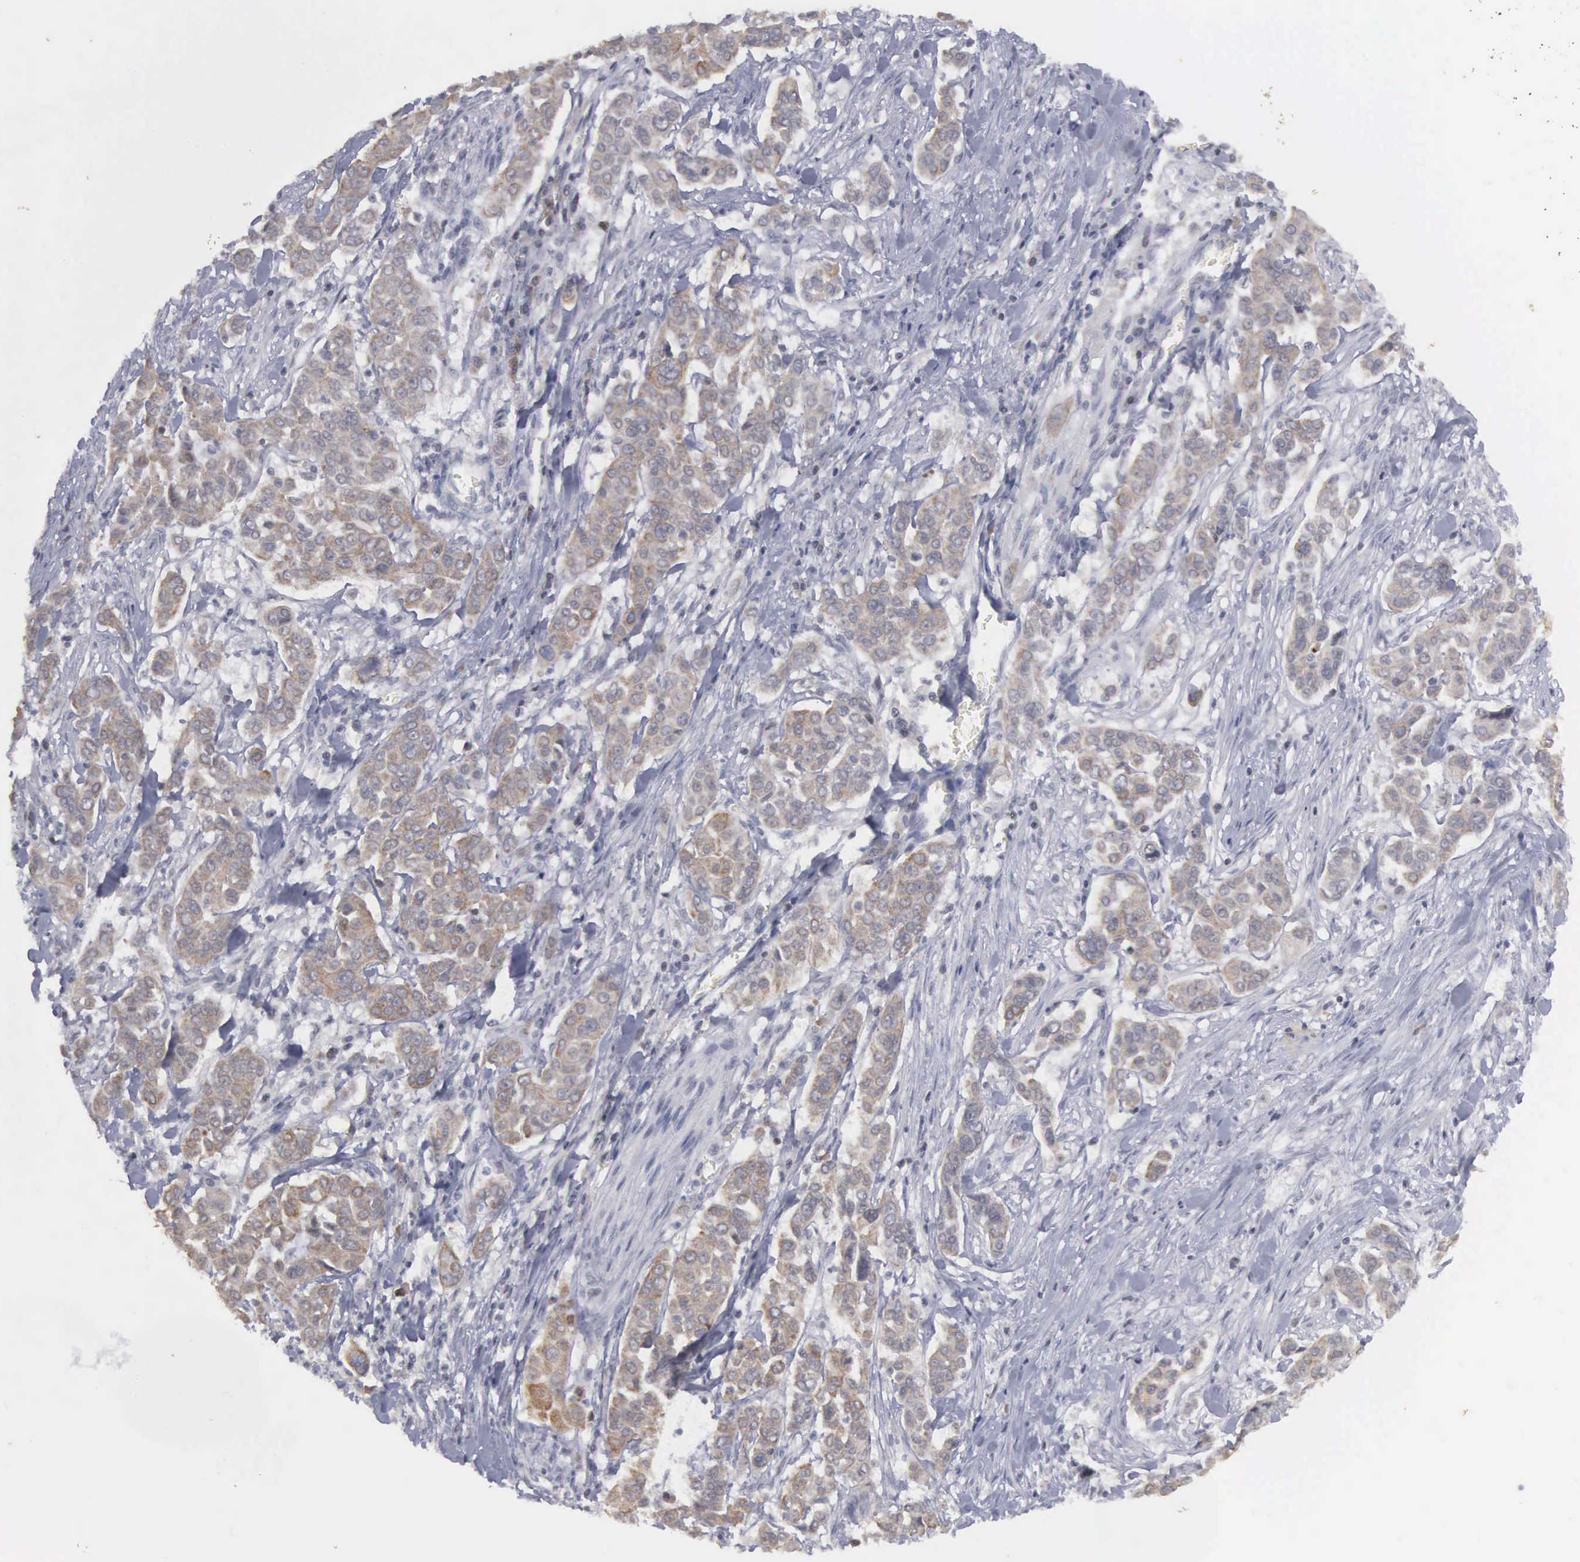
{"staining": {"intensity": "weak", "quantity": "25%-75%", "location": "cytoplasmic/membranous"}, "tissue": "pancreatic cancer", "cell_type": "Tumor cells", "image_type": "cancer", "snomed": [{"axis": "morphology", "description": "Adenocarcinoma, NOS"}, {"axis": "topography", "description": "Pancreas"}], "caption": "Protein staining of pancreatic cancer (adenocarcinoma) tissue demonstrates weak cytoplasmic/membranous positivity in about 25%-75% of tumor cells. (DAB = brown stain, brightfield microscopy at high magnification).", "gene": "WDR89", "patient": {"sex": "female", "age": 52}}